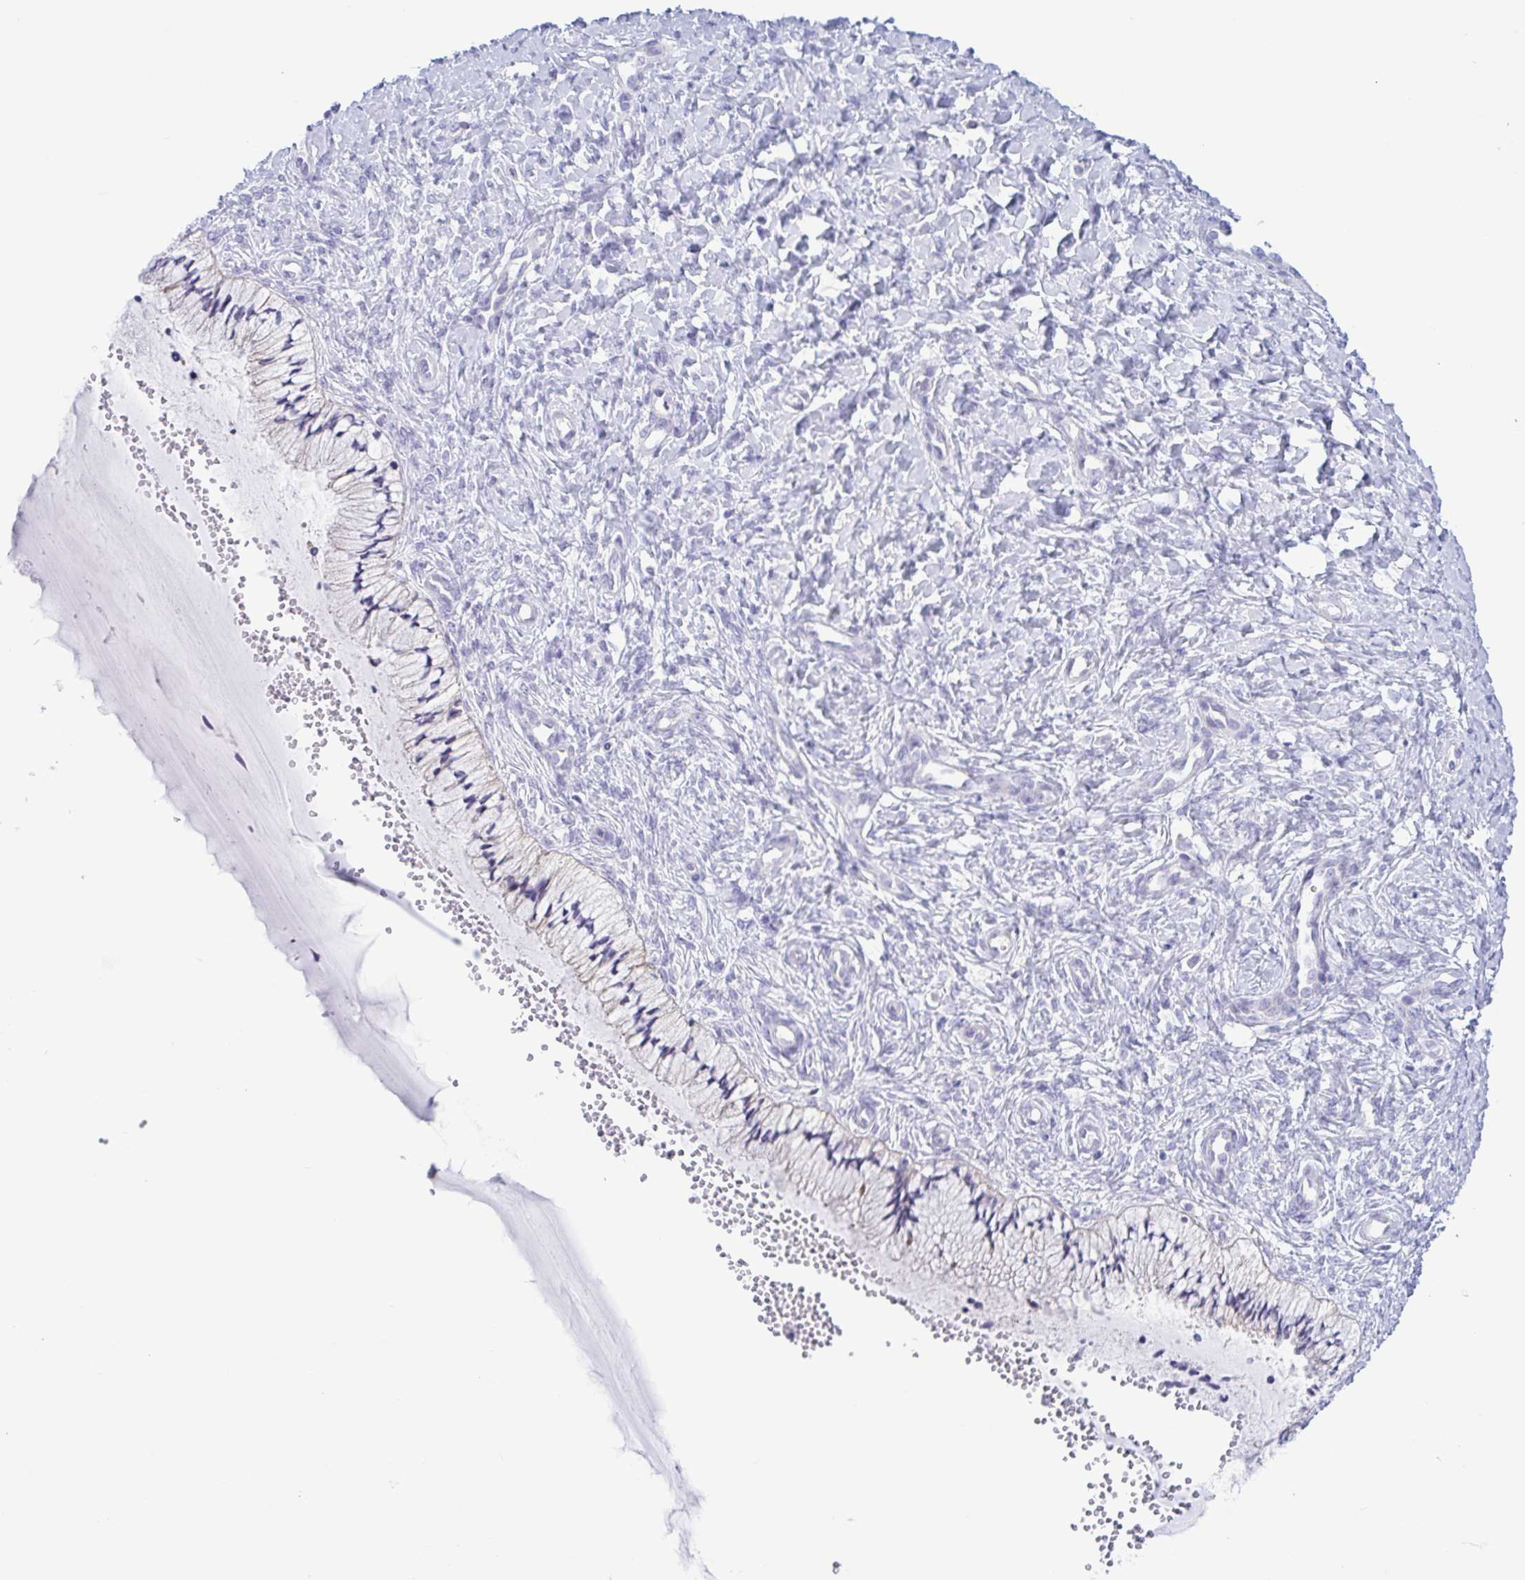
{"staining": {"intensity": "negative", "quantity": "none", "location": "none"}, "tissue": "cervix", "cell_type": "Glandular cells", "image_type": "normal", "snomed": [{"axis": "morphology", "description": "Normal tissue, NOS"}, {"axis": "topography", "description": "Cervix"}], "caption": "Glandular cells are negative for protein expression in normal human cervix. (Immunohistochemistry (ihc), brightfield microscopy, high magnification).", "gene": "TNNI2", "patient": {"sex": "female", "age": 37}}